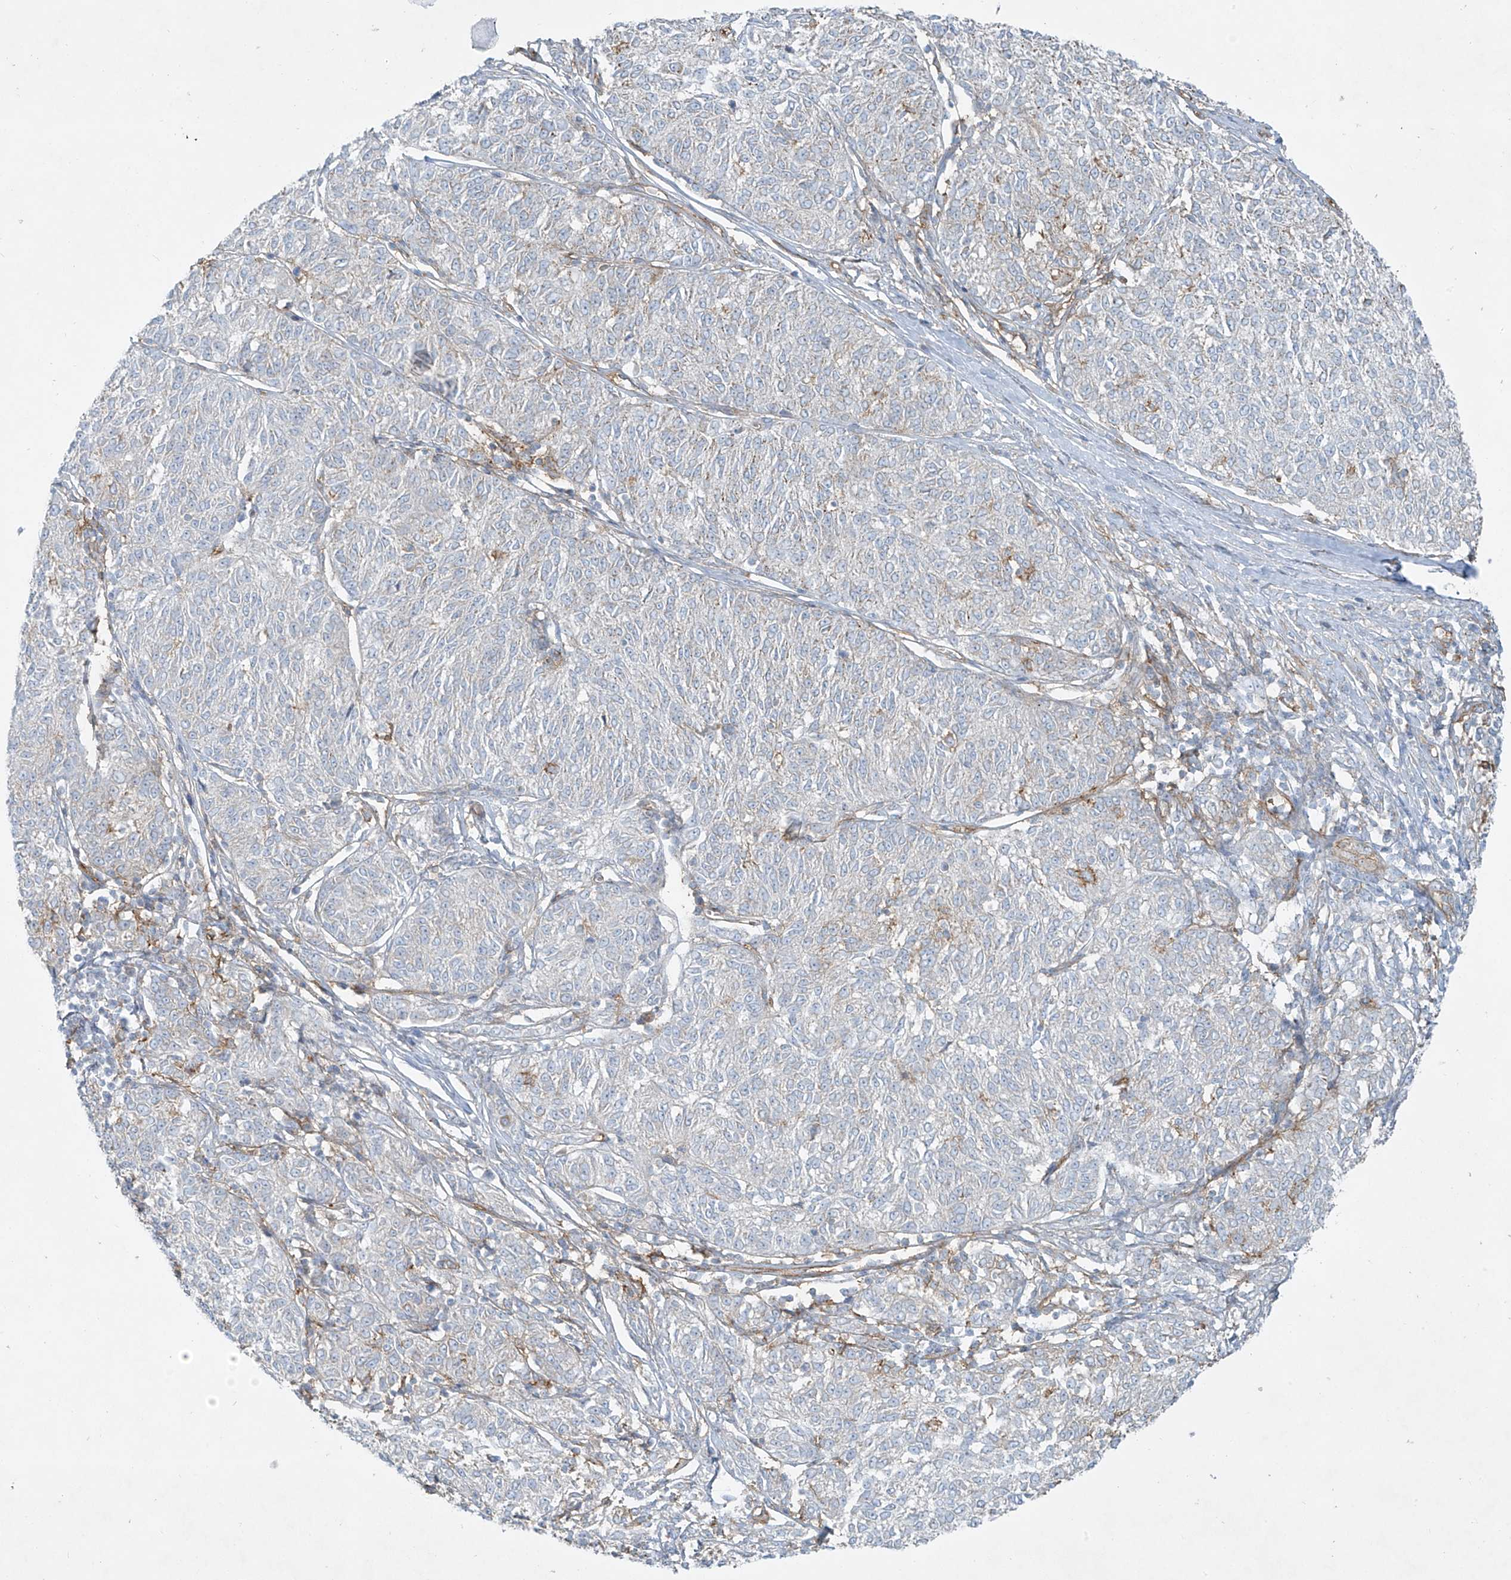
{"staining": {"intensity": "negative", "quantity": "none", "location": "none"}, "tissue": "melanoma", "cell_type": "Tumor cells", "image_type": "cancer", "snomed": [{"axis": "morphology", "description": "Malignant melanoma, NOS"}, {"axis": "topography", "description": "Skin"}], "caption": "The histopathology image reveals no significant staining in tumor cells of malignant melanoma. Nuclei are stained in blue.", "gene": "VAMP5", "patient": {"sex": "female", "age": 72}}